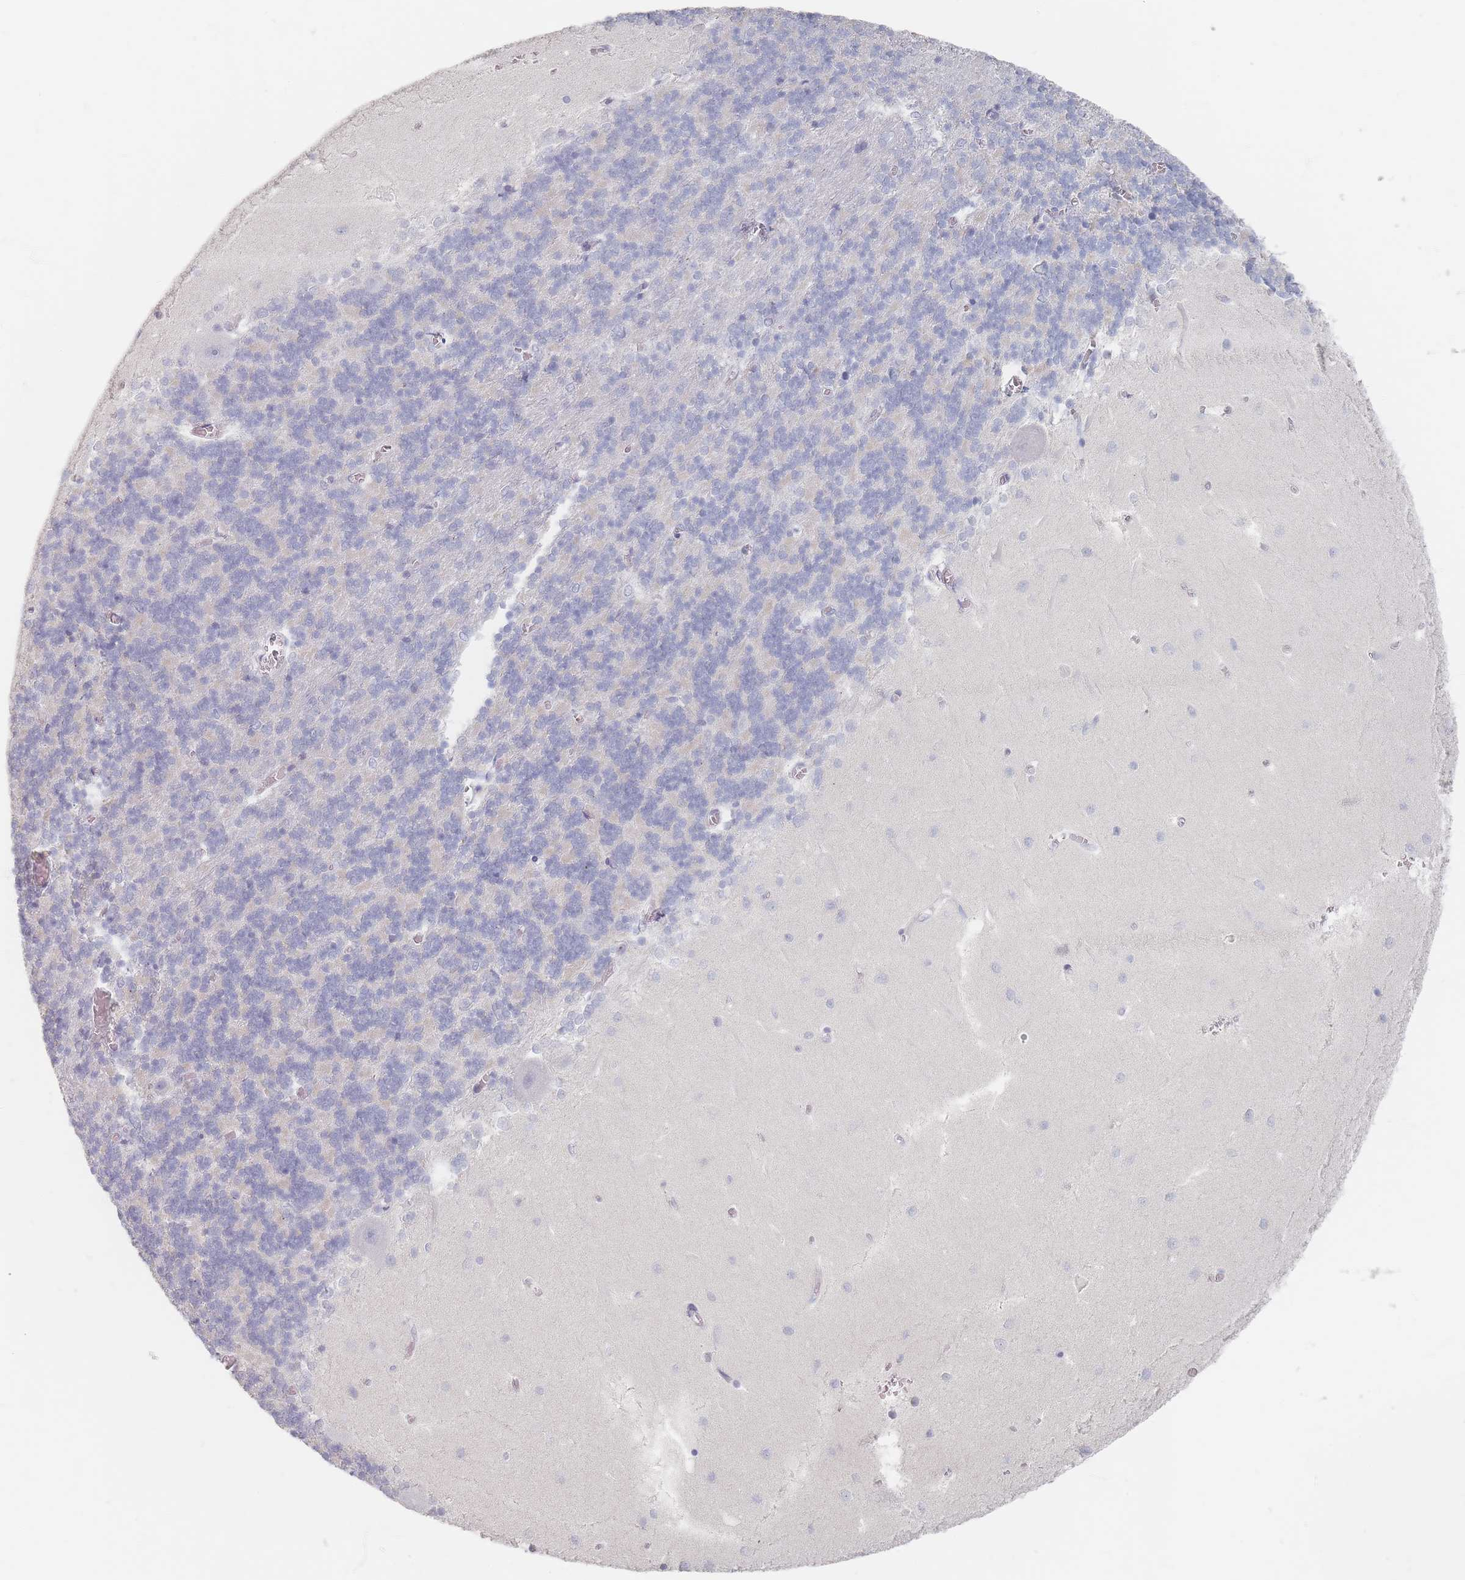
{"staining": {"intensity": "negative", "quantity": "none", "location": "none"}, "tissue": "cerebellum", "cell_type": "Cells in granular layer", "image_type": "normal", "snomed": [{"axis": "morphology", "description": "Normal tissue, NOS"}, {"axis": "topography", "description": "Cerebellum"}], "caption": "A high-resolution photomicrograph shows immunohistochemistry staining of normal cerebellum, which exhibits no significant staining in cells in granular layer. (DAB IHC with hematoxylin counter stain).", "gene": "CD37", "patient": {"sex": "male", "age": 37}}